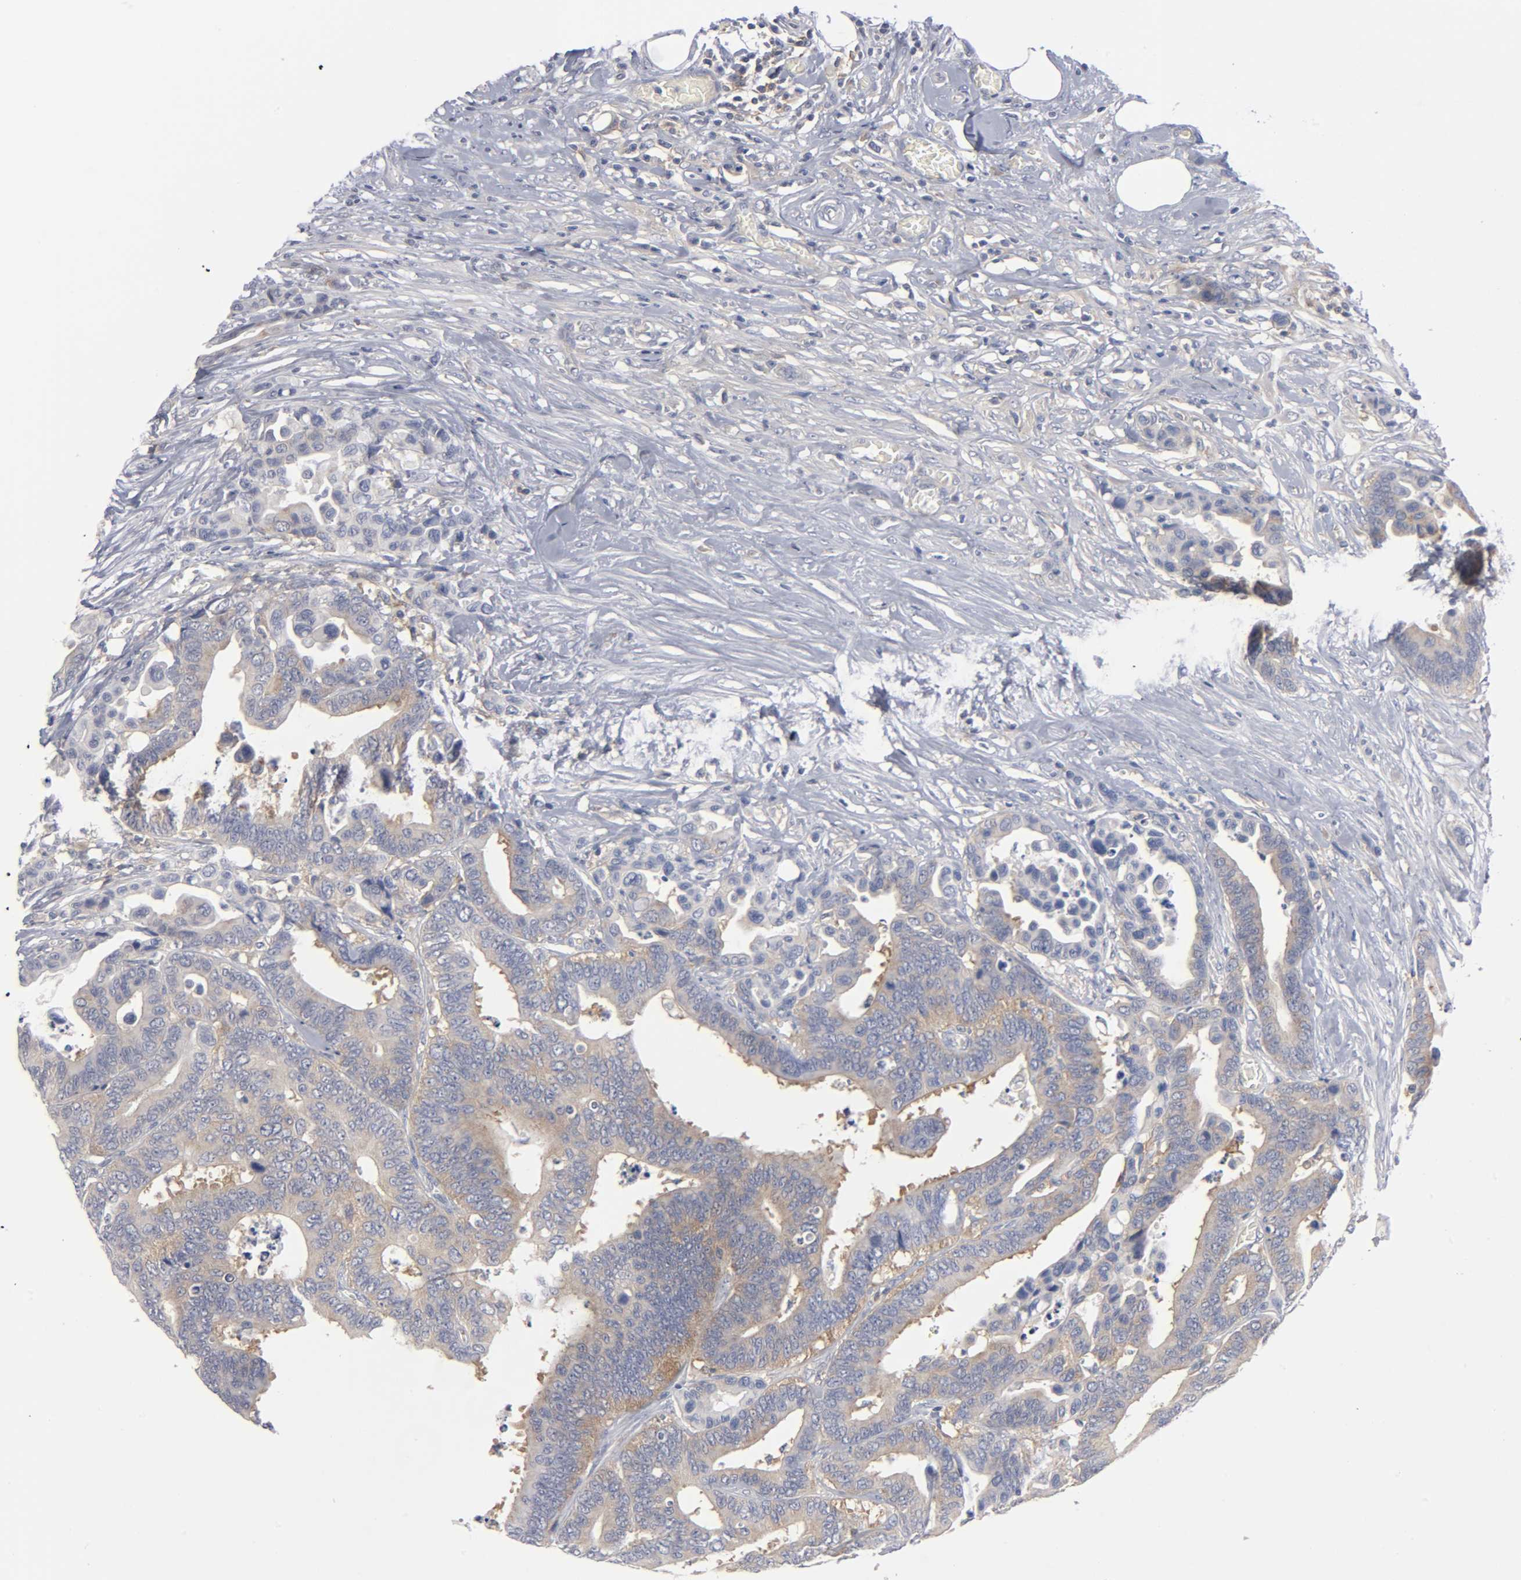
{"staining": {"intensity": "moderate", "quantity": ">75%", "location": "cytoplasmic/membranous"}, "tissue": "colorectal cancer", "cell_type": "Tumor cells", "image_type": "cancer", "snomed": [{"axis": "morphology", "description": "Adenocarcinoma, NOS"}, {"axis": "topography", "description": "Colon"}], "caption": "The image shows staining of adenocarcinoma (colorectal), revealing moderate cytoplasmic/membranous protein staining (brown color) within tumor cells.", "gene": "CD86", "patient": {"sex": "male", "age": 82}}